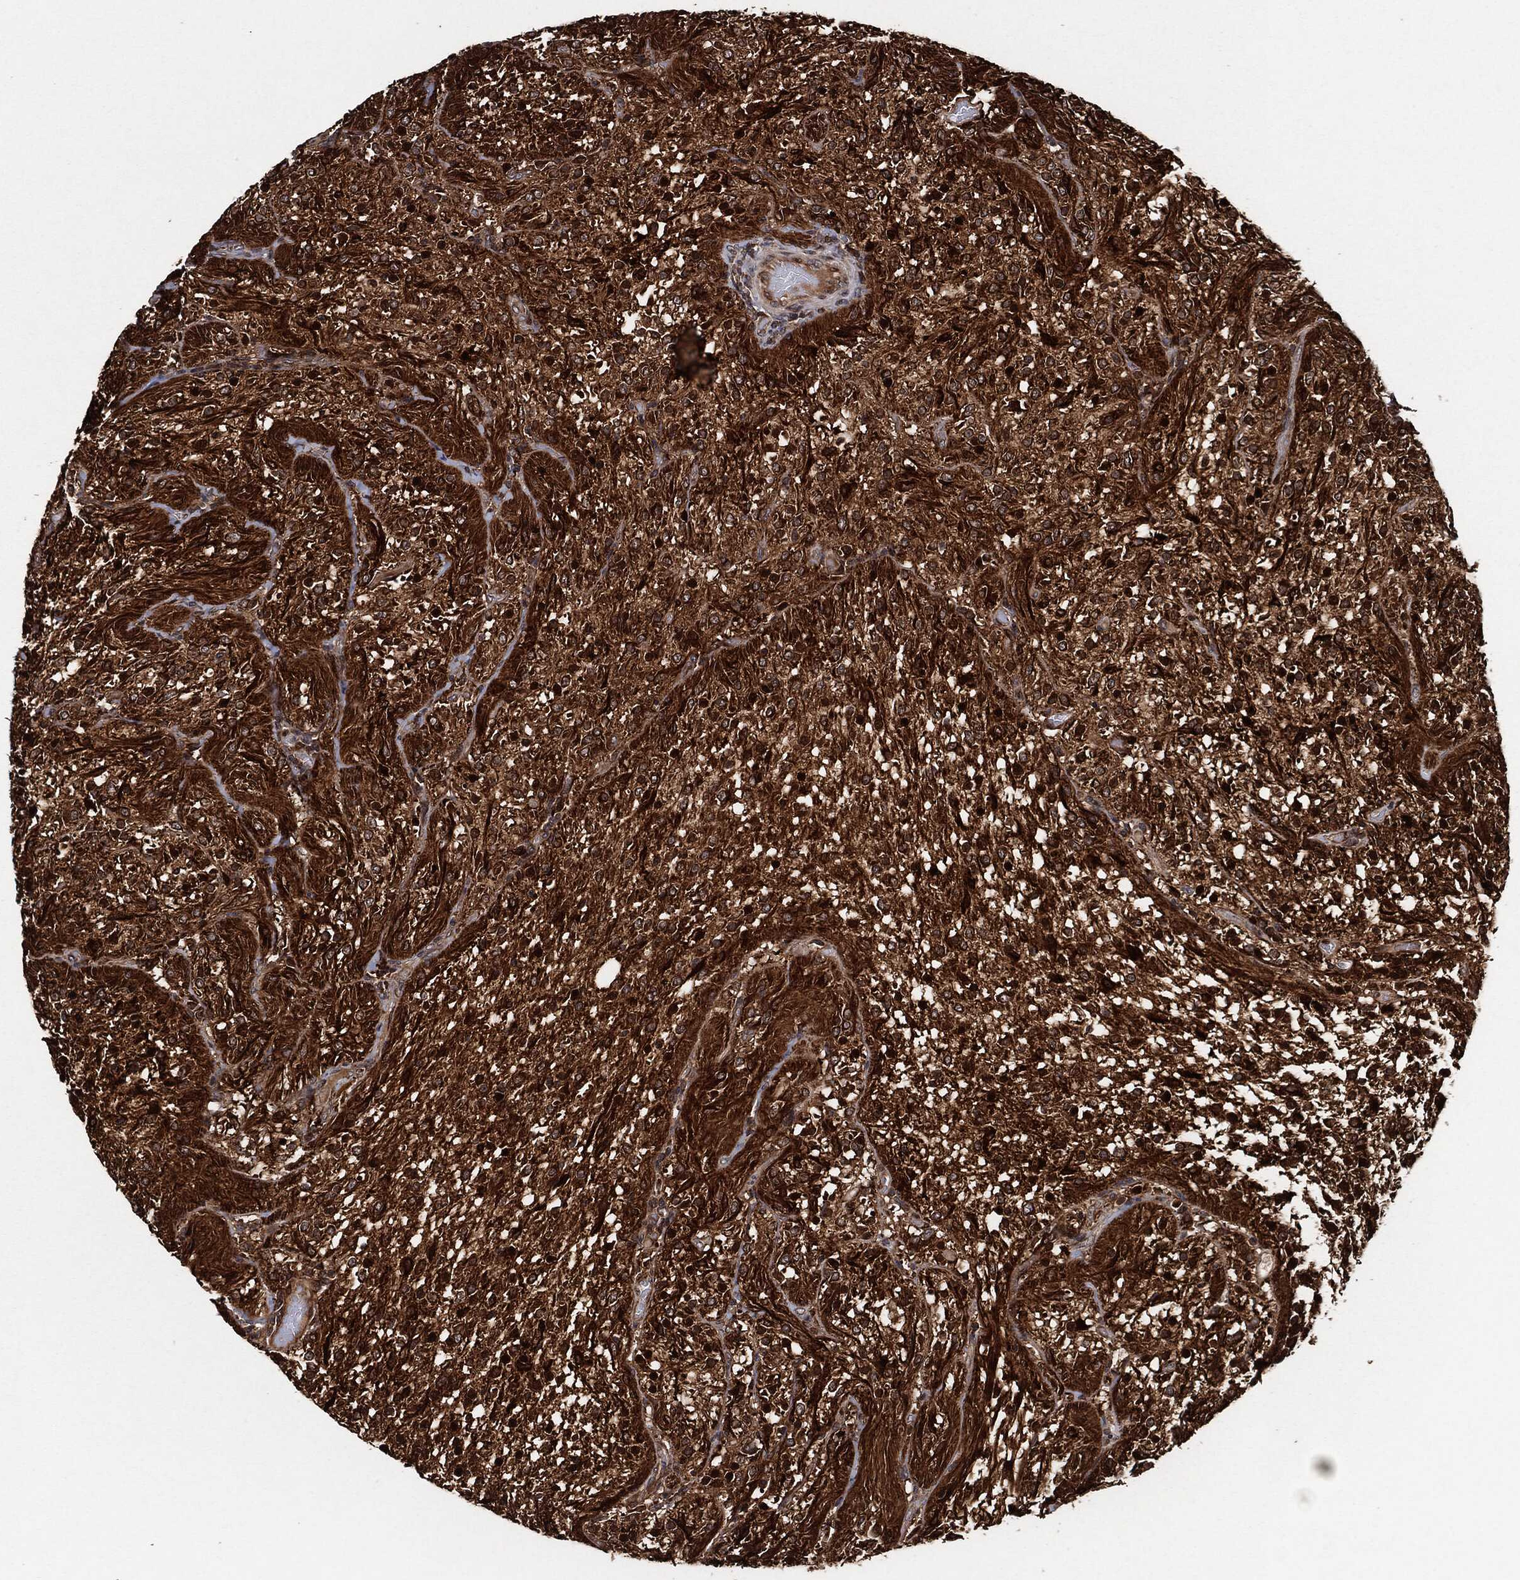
{"staining": {"intensity": "strong", "quantity": "25%-75%", "location": "cytoplasmic/membranous,nuclear"}, "tissue": "glioma", "cell_type": "Tumor cells", "image_type": "cancer", "snomed": [{"axis": "morphology", "description": "Glioma, malignant, Low grade"}, {"axis": "topography", "description": "Brain"}], "caption": "A photomicrograph of low-grade glioma (malignant) stained for a protein shows strong cytoplasmic/membranous and nuclear brown staining in tumor cells. The staining is performed using DAB brown chromogen to label protein expression. The nuclei are counter-stained blue using hematoxylin.", "gene": "BCAR1", "patient": {"sex": "male", "age": 3}}